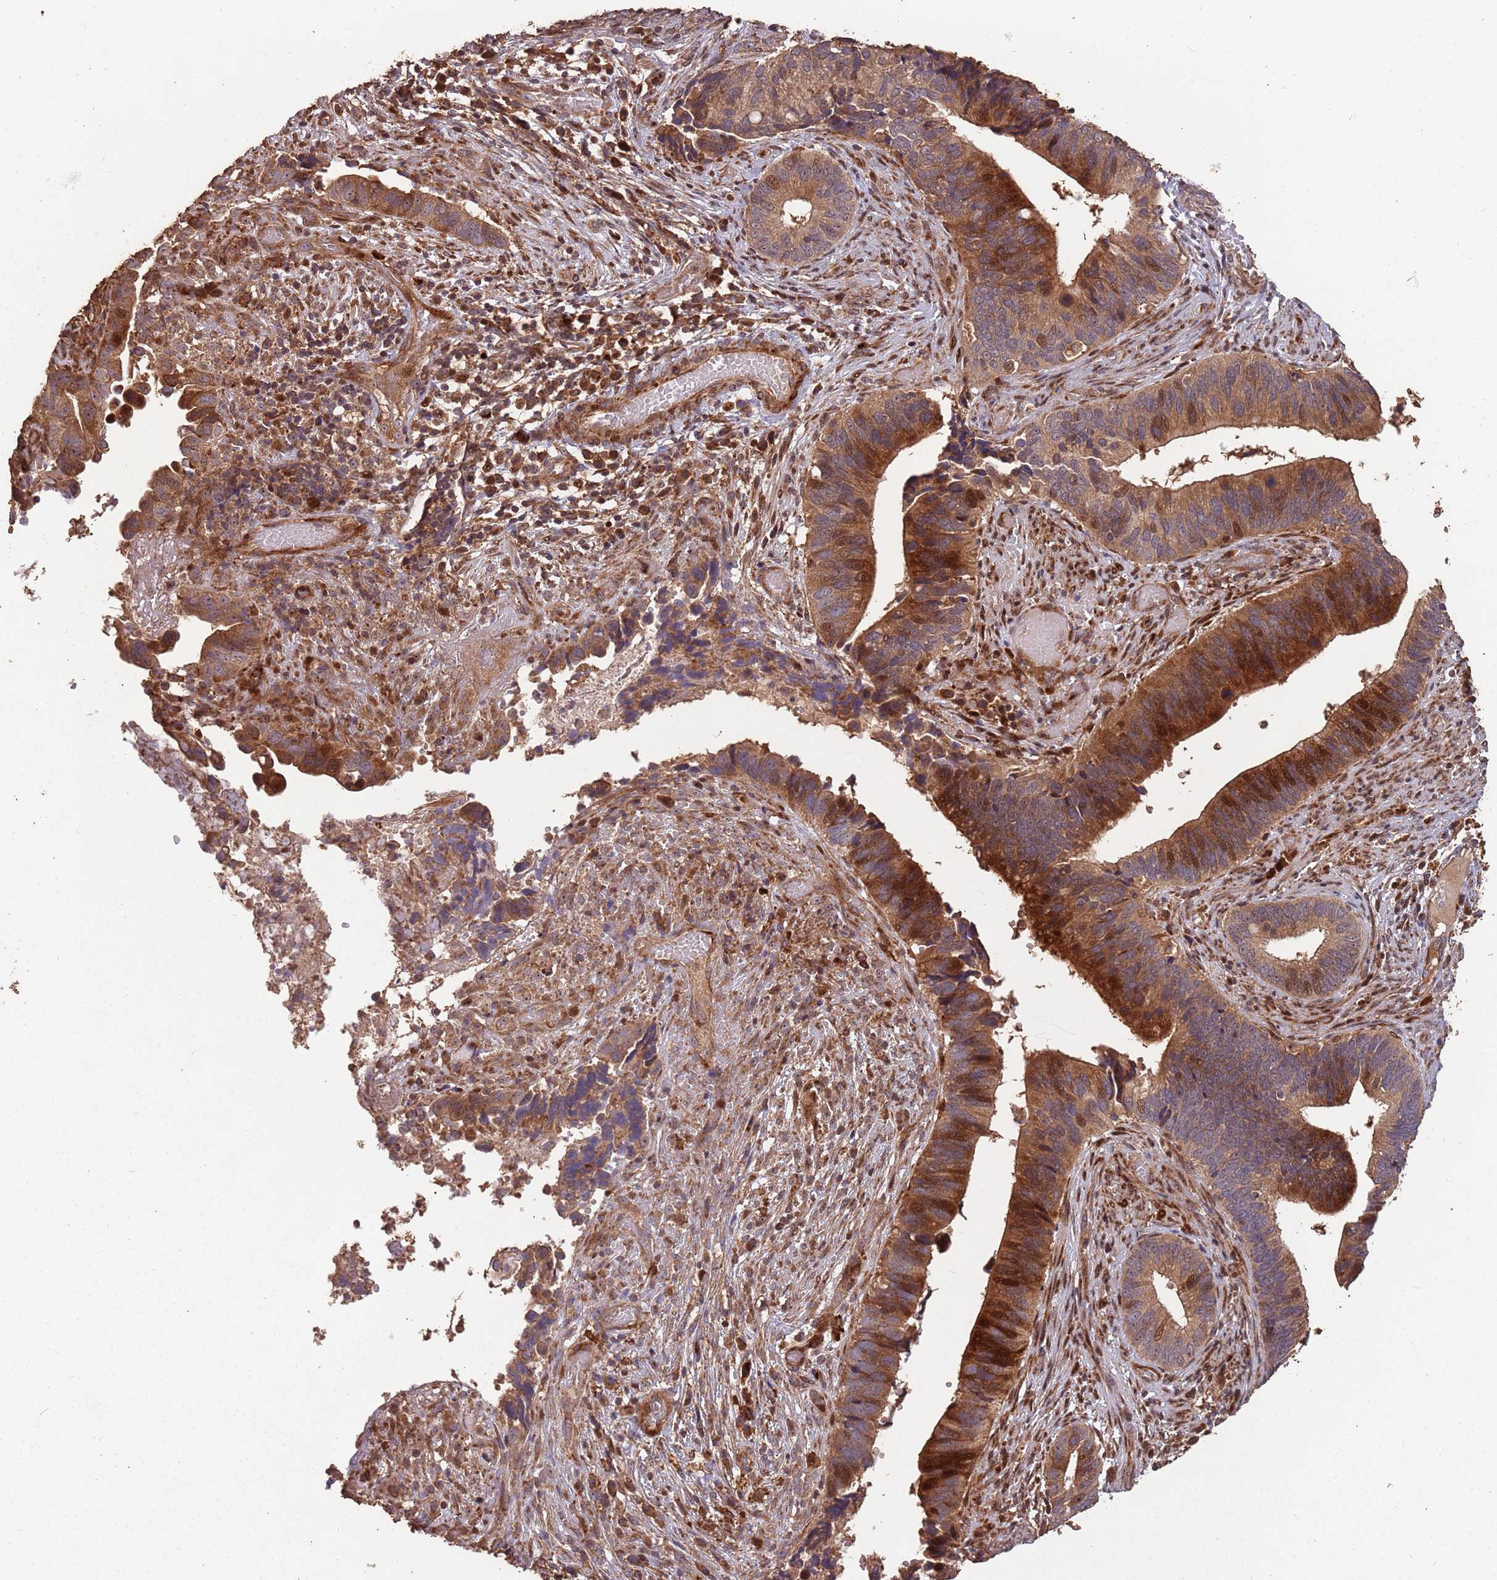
{"staining": {"intensity": "moderate", "quantity": ">75%", "location": "cytoplasmic/membranous,nuclear"}, "tissue": "cervical cancer", "cell_type": "Tumor cells", "image_type": "cancer", "snomed": [{"axis": "morphology", "description": "Adenocarcinoma, NOS"}, {"axis": "topography", "description": "Cervix"}], "caption": "Protein expression analysis of human cervical cancer reveals moderate cytoplasmic/membranous and nuclear staining in approximately >75% of tumor cells.", "gene": "ZNF428", "patient": {"sex": "female", "age": 42}}